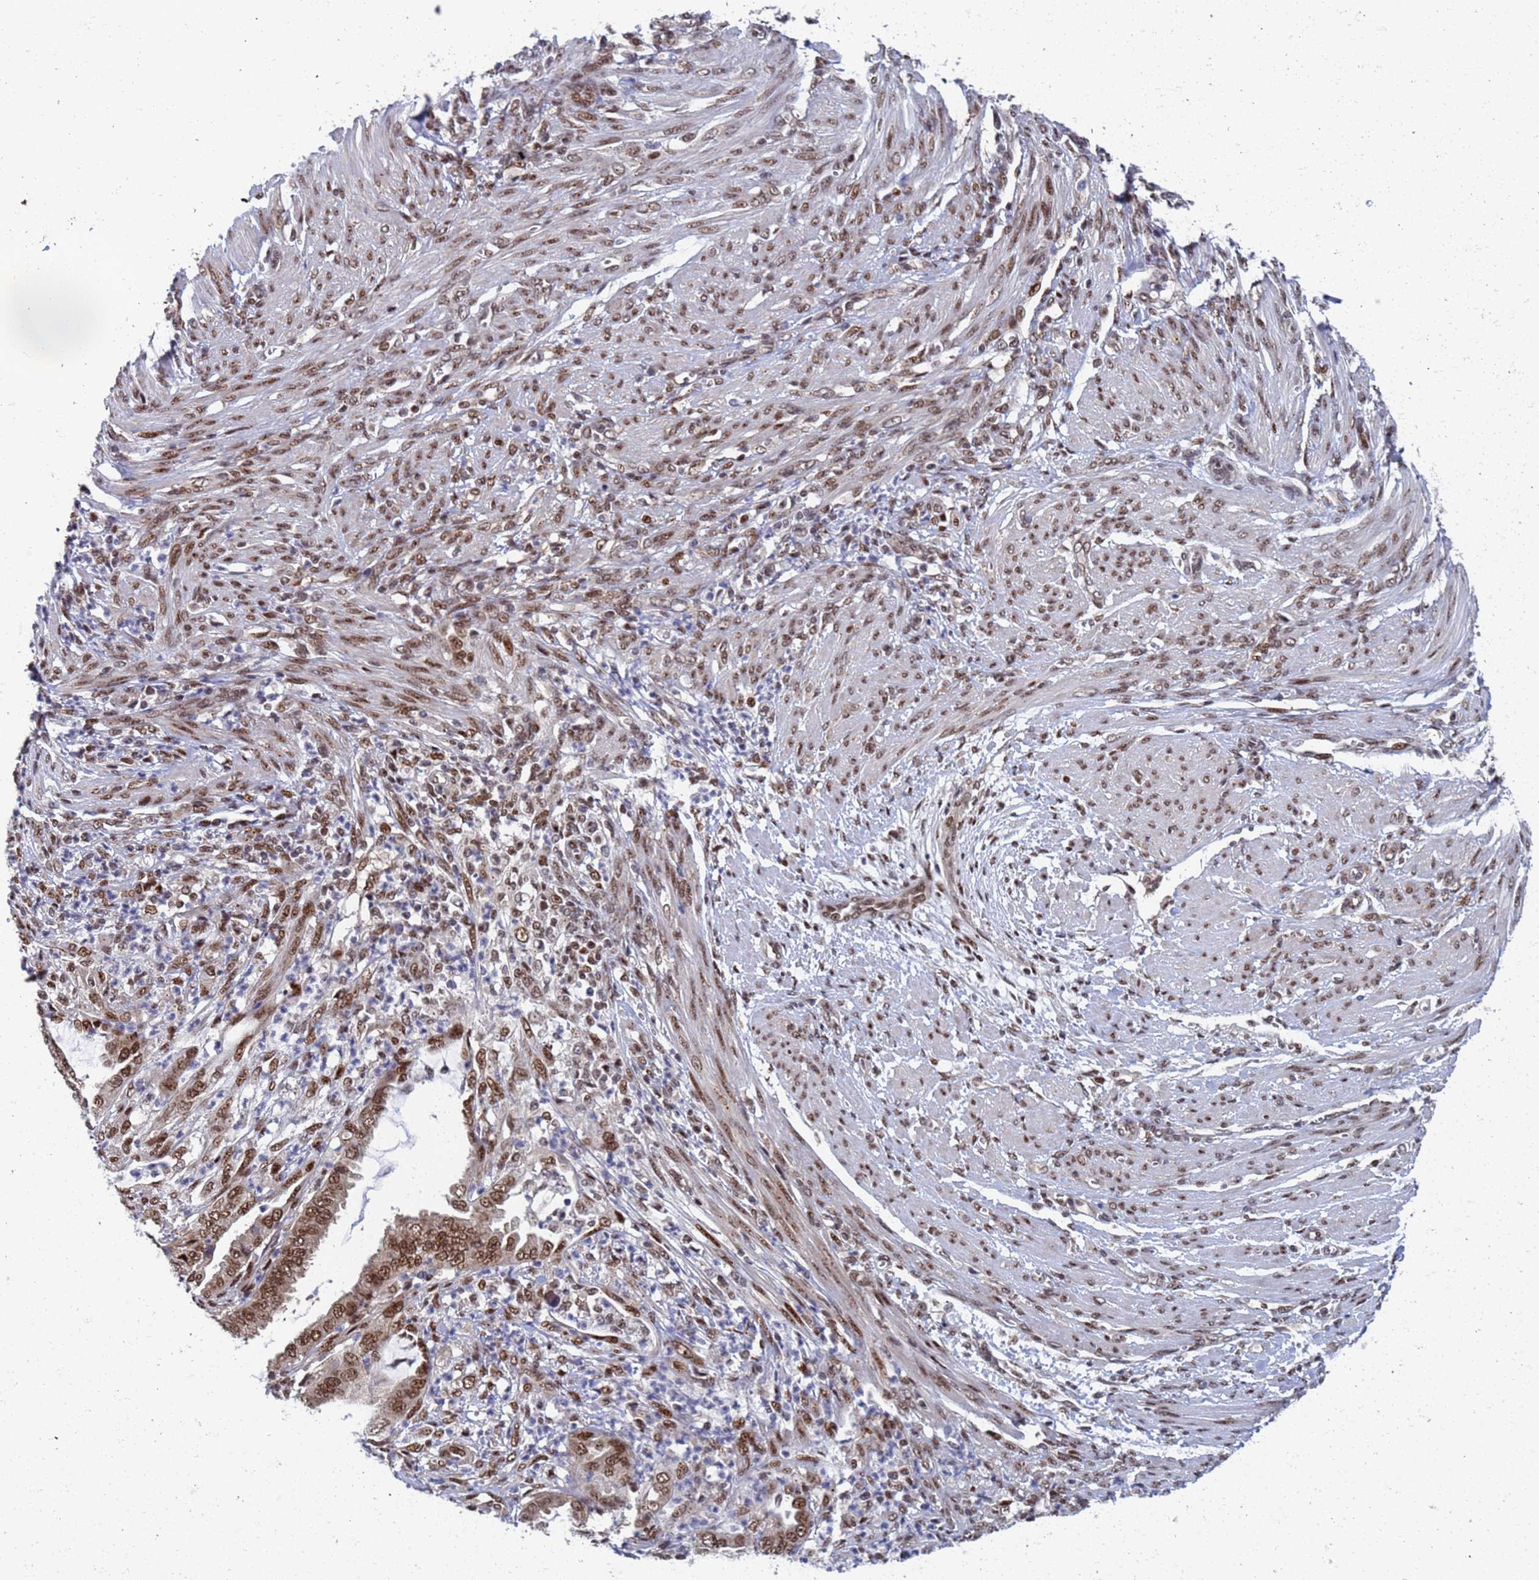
{"staining": {"intensity": "strong", "quantity": ">75%", "location": "nuclear"}, "tissue": "endometrial cancer", "cell_type": "Tumor cells", "image_type": "cancer", "snomed": [{"axis": "morphology", "description": "Adenocarcinoma, NOS"}, {"axis": "topography", "description": "Endometrium"}], "caption": "Immunohistochemical staining of endometrial cancer (adenocarcinoma) demonstrates strong nuclear protein expression in approximately >75% of tumor cells.", "gene": "AP5Z1", "patient": {"sex": "female", "age": 51}}